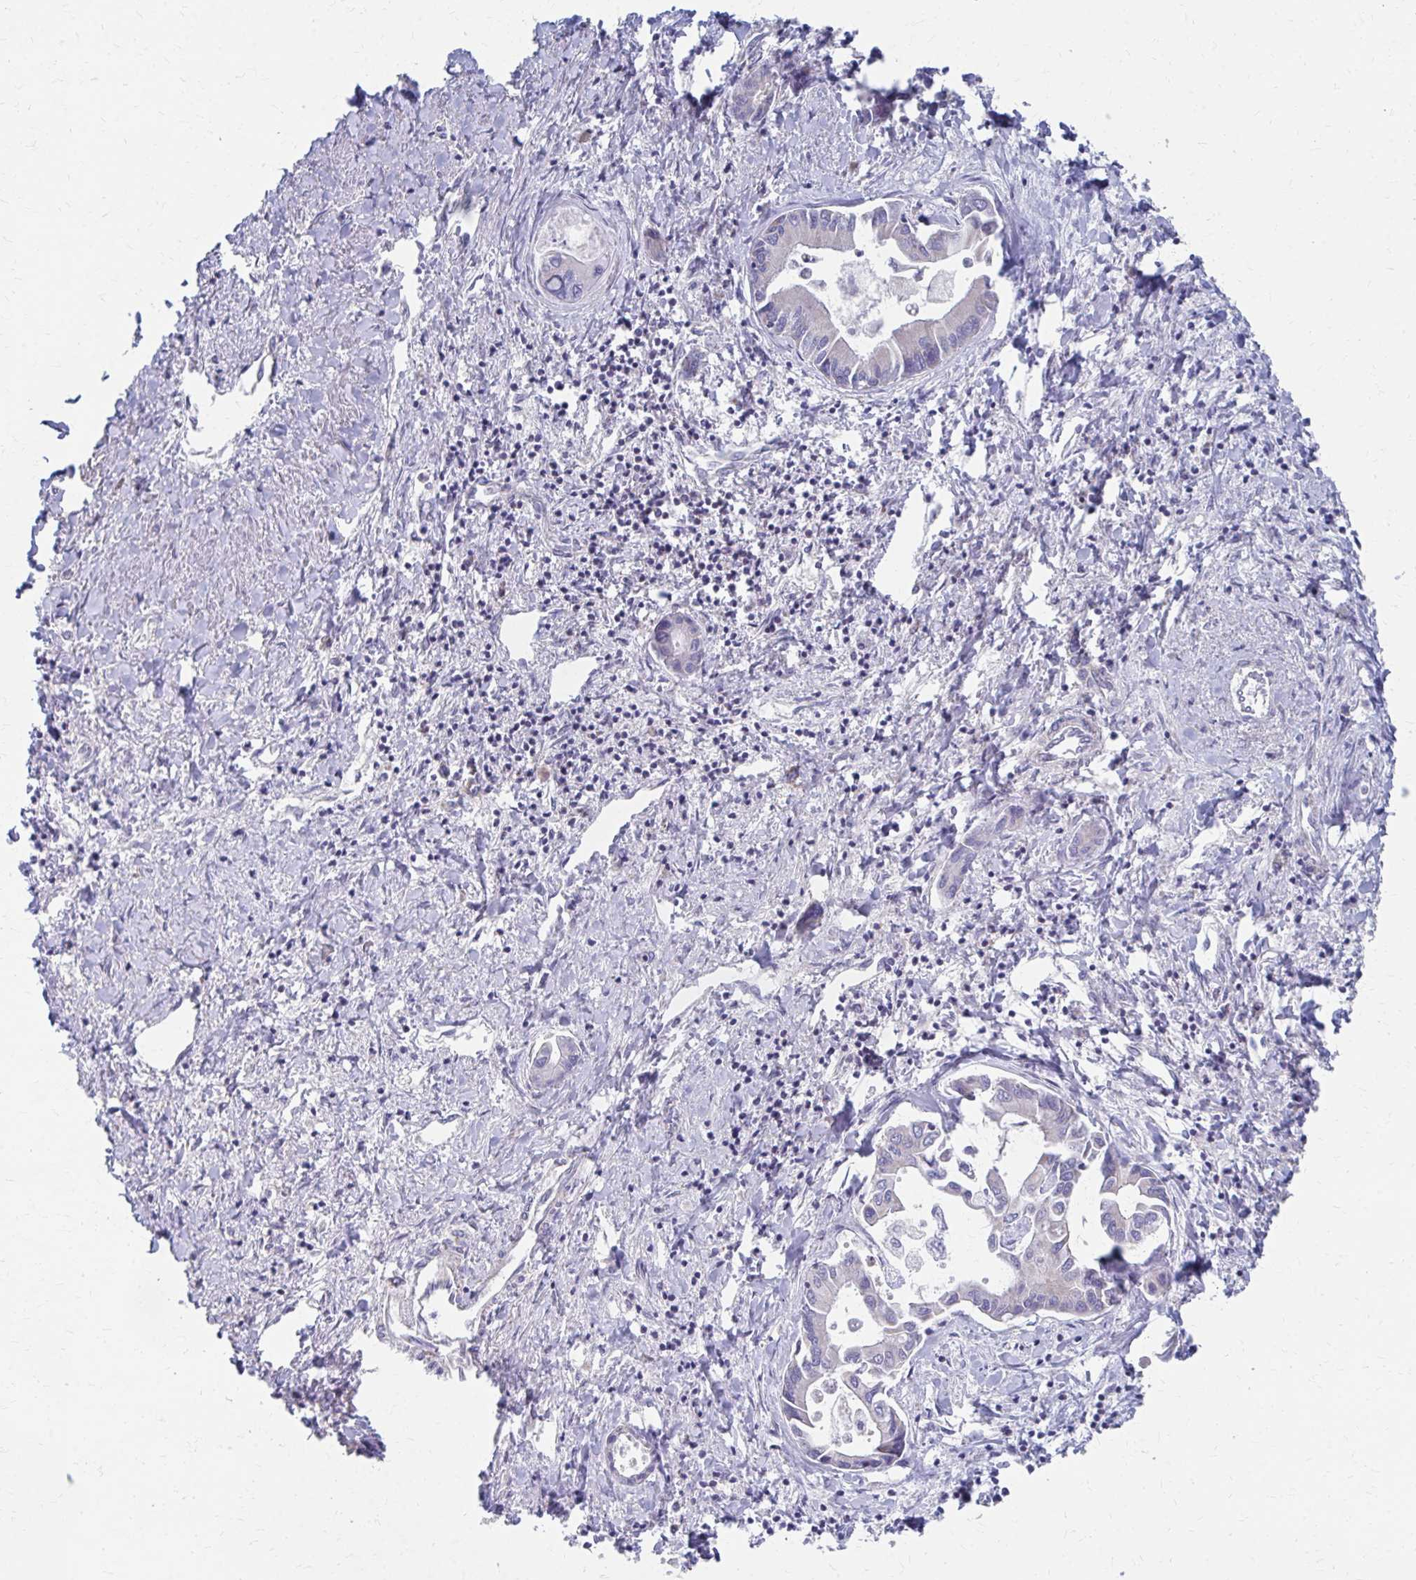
{"staining": {"intensity": "negative", "quantity": "none", "location": "none"}, "tissue": "liver cancer", "cell_type": "Tumor cells", "image_type": "cancer", "snomed": [{"axis": "morphology", "description": "Cholangiocarcinoma"}, {"axis": "topography", "description": "Liver"}], "caption": "Tumor cells are negative for protein expression in human liver cholangiocarcinoma. (Brightfield microscopy of DAB immunohistochemistry at high magnification).", "gene": "RCC1L", "patient": {"sex": "male", "age": 66}}